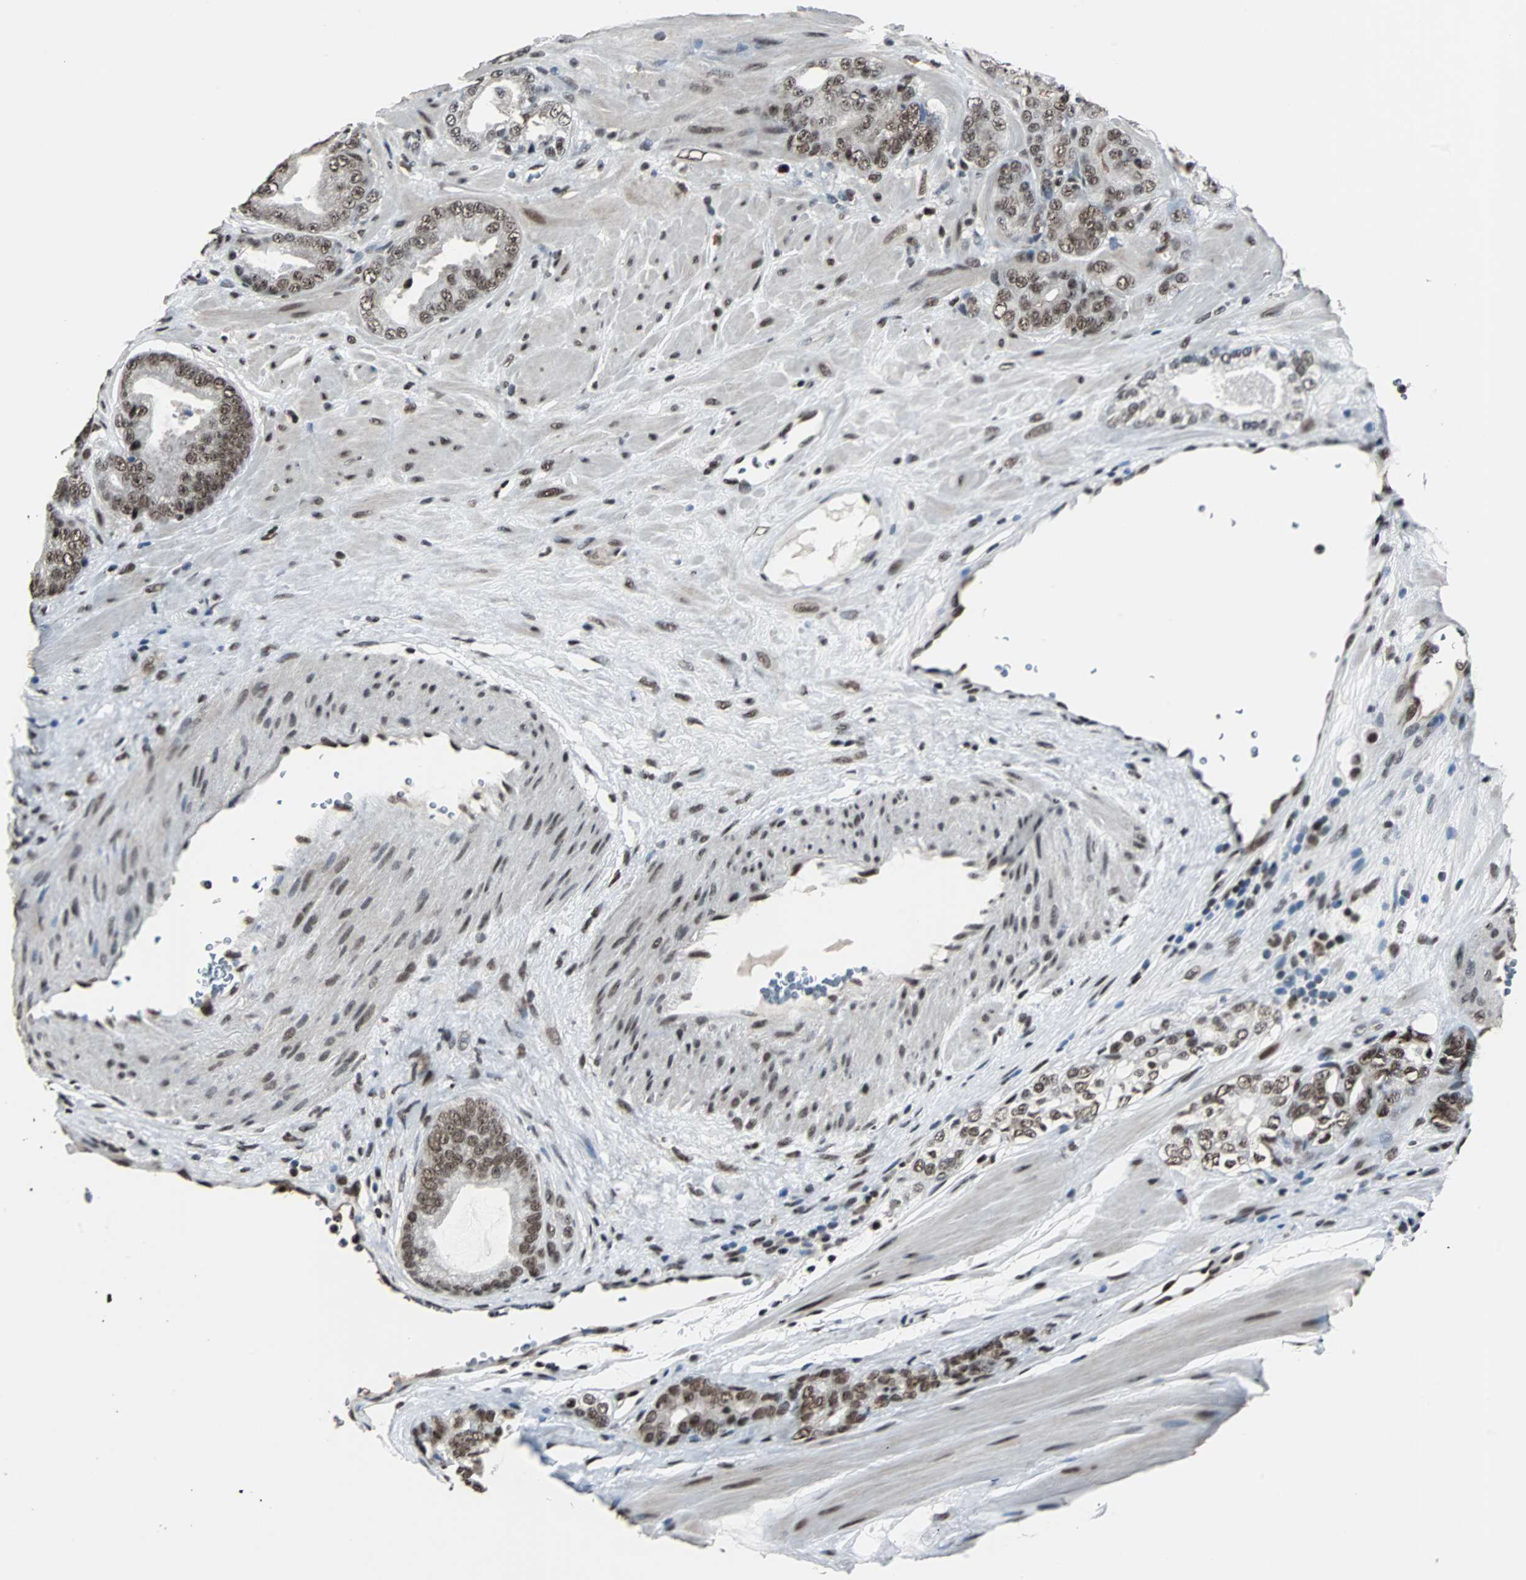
{"staining": {"intensity": "moderate", "quantity": ">75%", "location": "nuclear"}, "tissue": "prostate cancer", "cell_type": "Tumor cells", "image_type": "cancer", "snomed": [{"axis": "morphology", "description": "Adenocarcinoma, Low grade"}, {"axis": "topography", "description": "Prostate"}], "caption": "Immunohistochemistry (IHC) image of neoplastic tissue: prostate cancer stained using immunohistochemistry (IHC) reveals medium levels of moderate protein expression localized specifically in the nuclear of tumor cells, appearing as a nuclear brown color.", "gene": "MKX", "patient": {"sex": "male", "age": 58}}